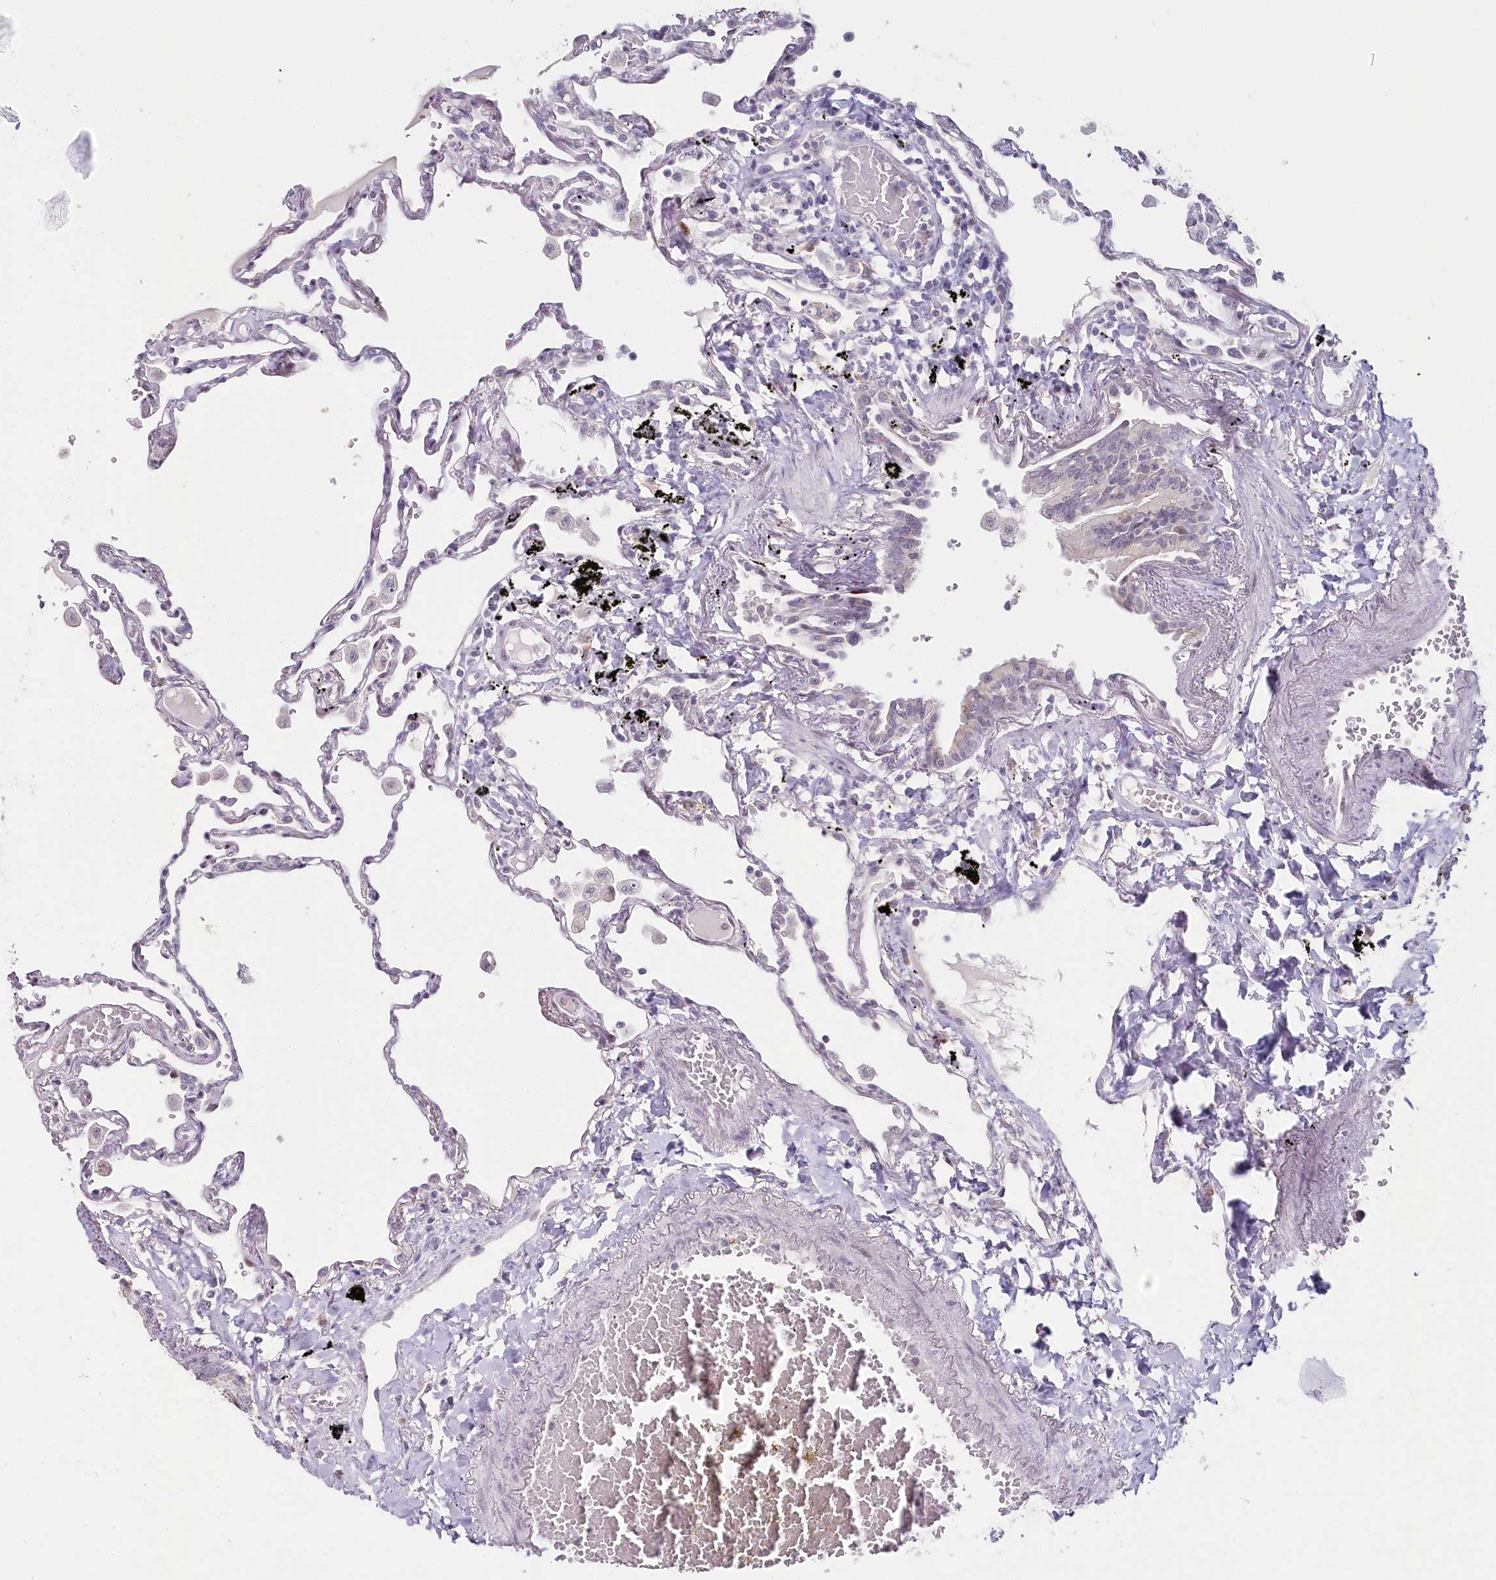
{"staining": {"intensity": "negative", "quantity": "none", "location": "none"}, "tissue": "lung", "cell_type": "Alveolar cells", "image_type": "normal", "snomed": [{"axis": "morphology", "description": "Normal tissue, NOS"}, {"axis": "topography", "description": "Lung"}], "caption": "High power microscopy image of an immunohistochemistry histopathology image of normal lung, revealing no significant expression in alveolar cells. (DAB immunohistochemistry (IHC), high magnification).", "gene": "HPD", "patient": {"sex": "female", "age": 67}}